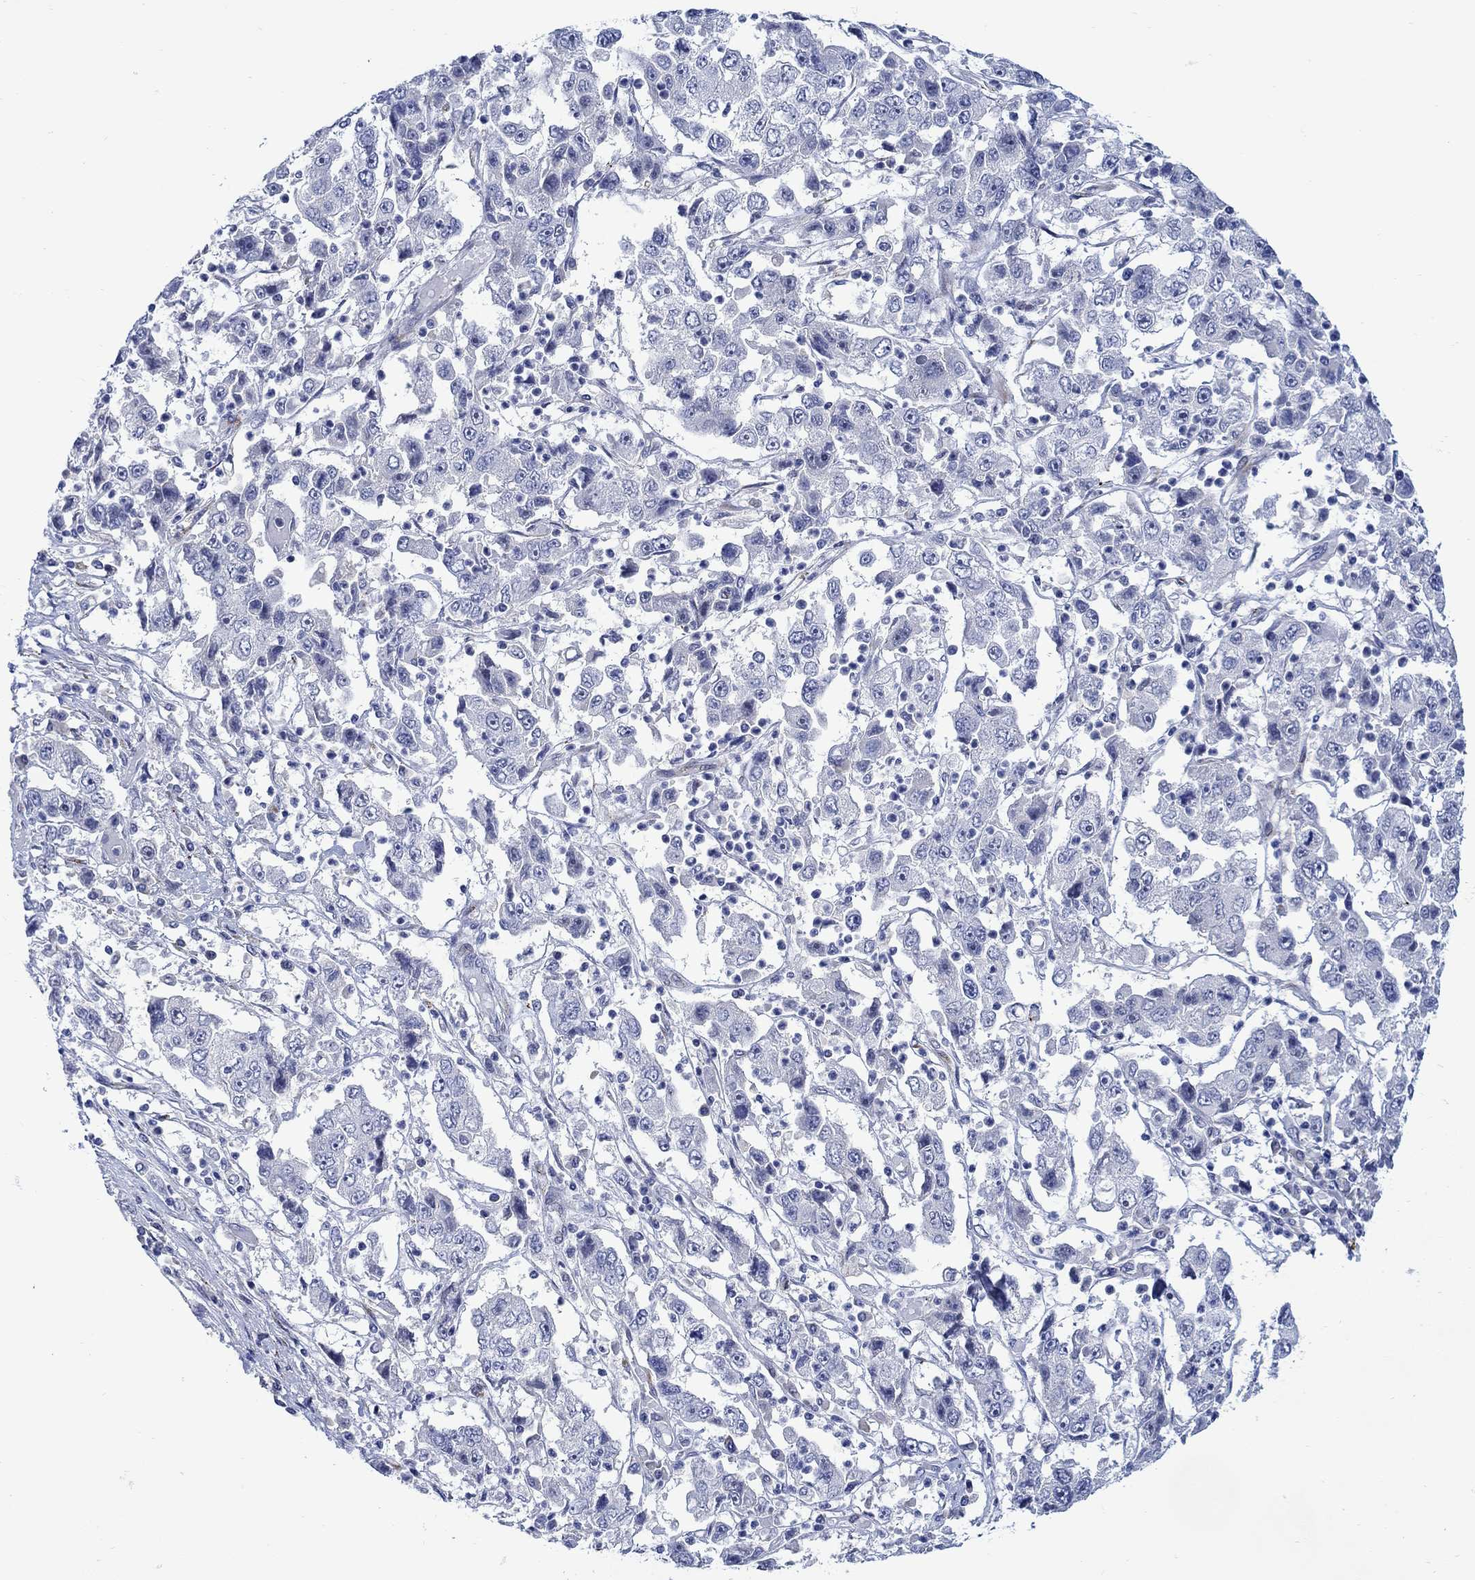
{"staining": {"intensity": "negative", "quantity": "none", "location": "none"}, "tissue": "cervical cancer", "cell_type": "Tumor cells", "image_type": "cancer", "snomed": [{"axis": "morphology", "description": "Squamous cell carcinoma, NOS"}, {"axis": "topography", "description": "Cervix"}], "caption": "Protein analysis of squamous cell carcinoma (cervical) reveals no significant positivity in tumor cells.", "gene": "KSR2", "patient": {"sex": "female", "age": 36}}